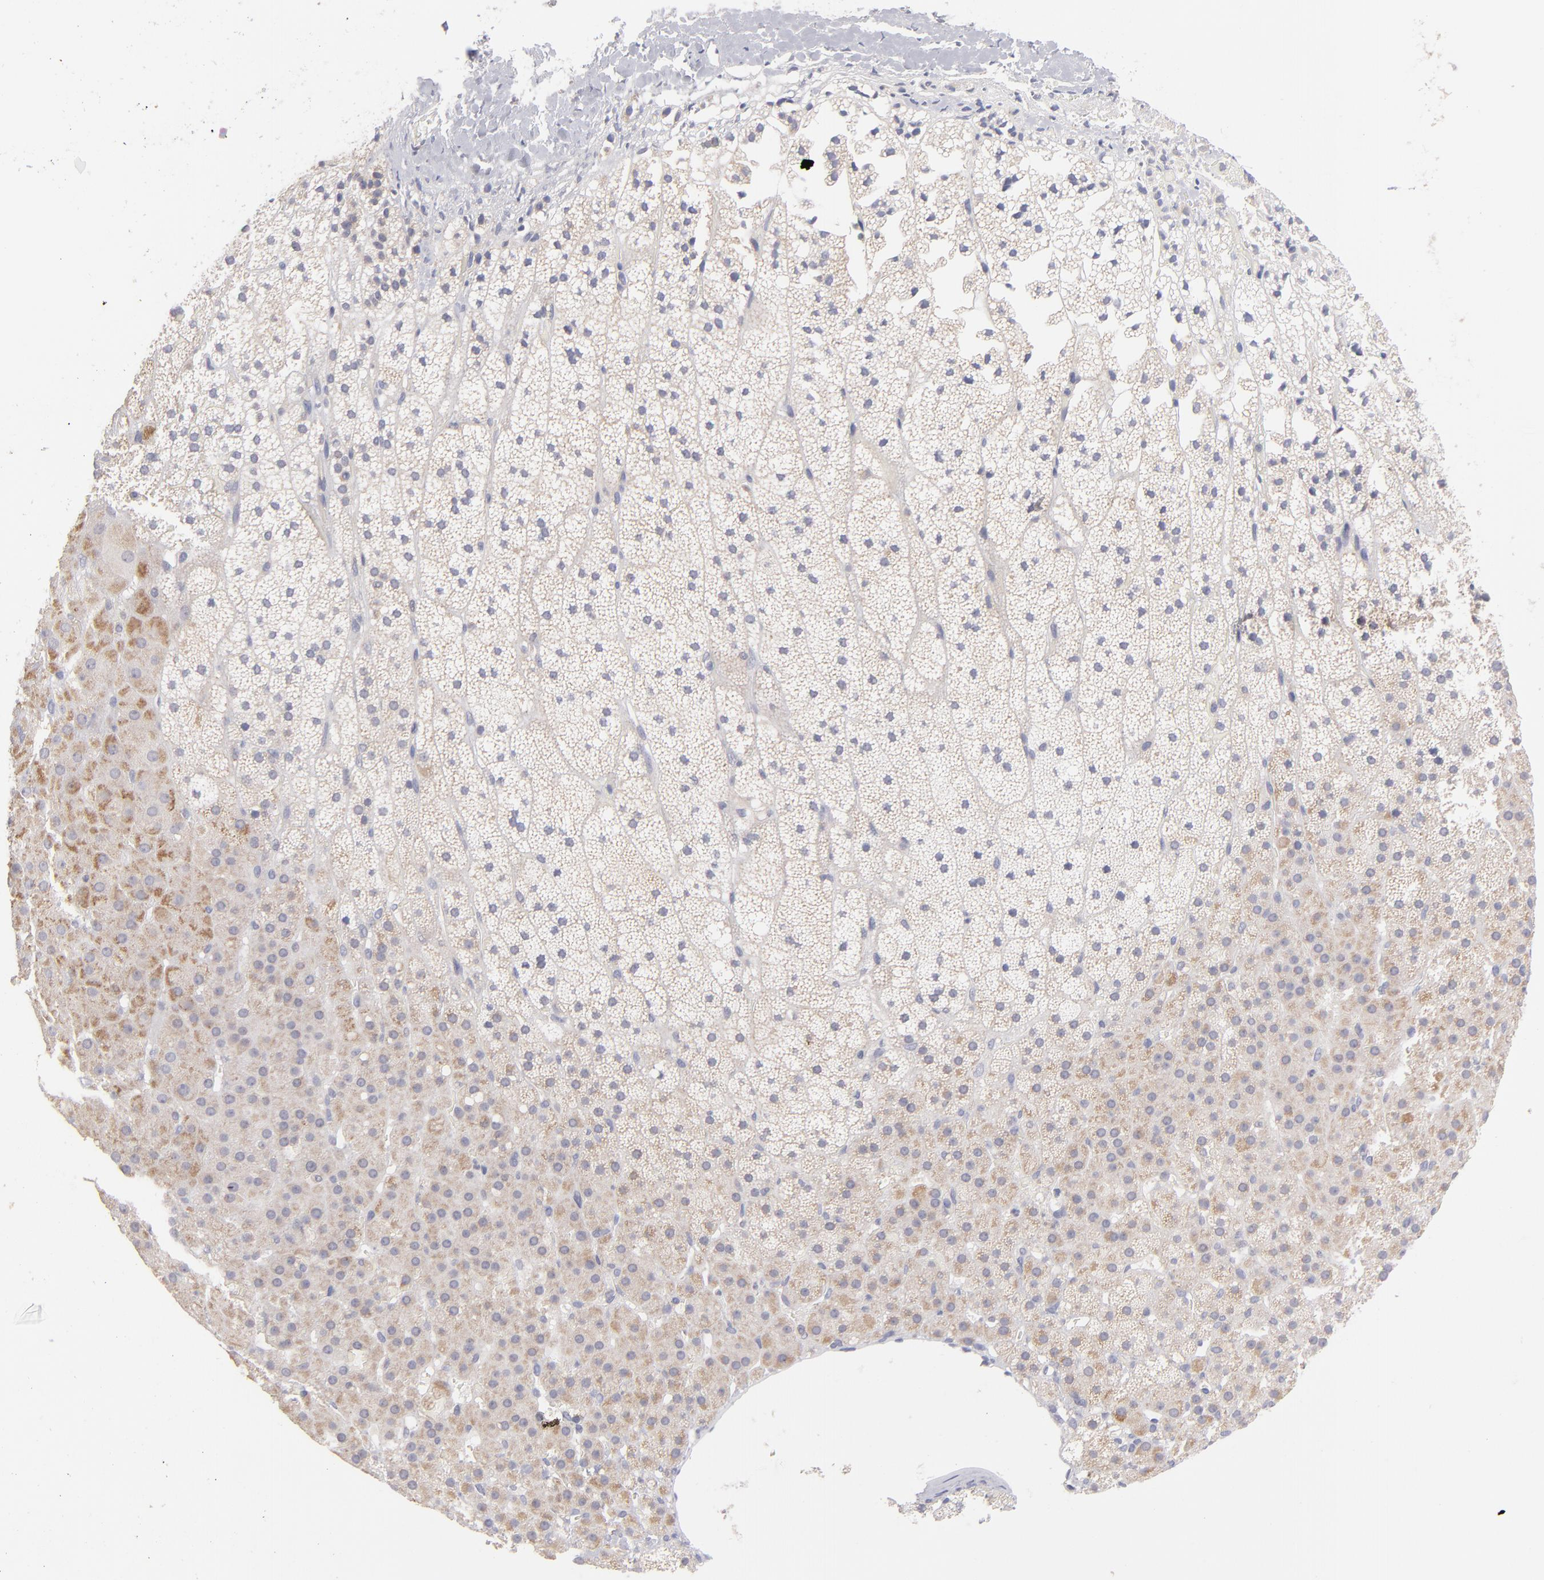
{"staining": {"intensity": "moderate", "quantity": "25%-75%", "location": "cytoplasmic/membranous"}, "tissue": "adrenal gland", "cell_type": "Glandular cells", "image_type": "normal", "snomed": [{"axis": "morphology", "description": "Normal tissue, NOS"}, {"axis": "topography", "description": "Adrenal gland"}], "caption": "Glandular cells reveal moderate cytoplasmic/membranous expression in approximately 25%-75% of cells in normal adrenal gland.", "gene": "HCCS", "patient": {"sex": "male", "age": 35}}